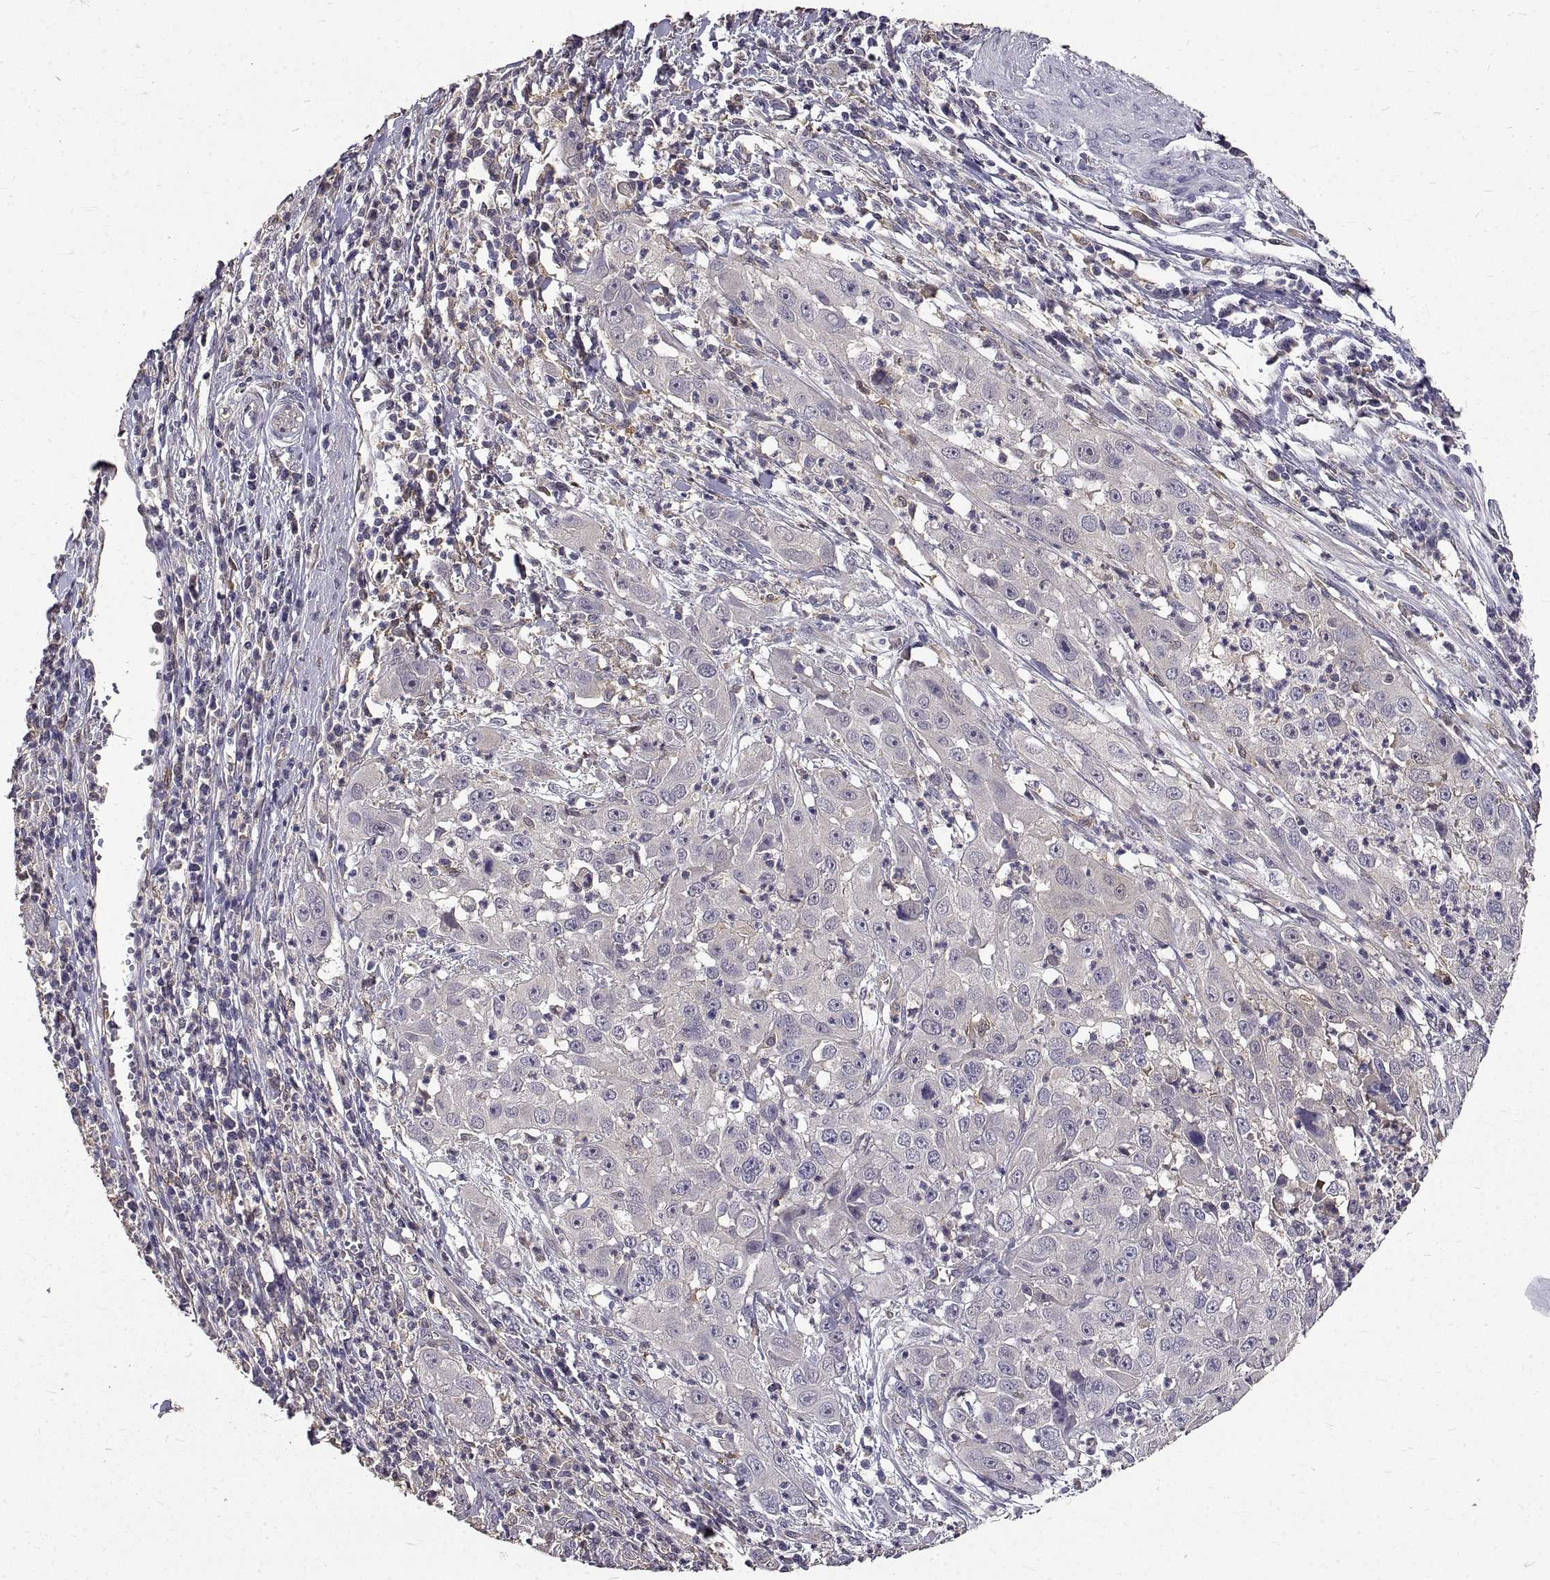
{"staining": {"intensity": "negative", "quantity": "none", "location": "none"}, "tissue": "cervical cancer", "cell_type": "Tumor cells", "image_type": "cancer", "snomed": [{"axis": "morphology", "description": "Squamous cell carcinoma, NOS"}, {"axis": "topography", "description": "Cervix"}], "caption": "Tumor cells are negative for brown protein staining in cervical cancer (squamous cell carcinoma).", "gene": "PEA15", "patient": {"sex": "female", "age": 32}}